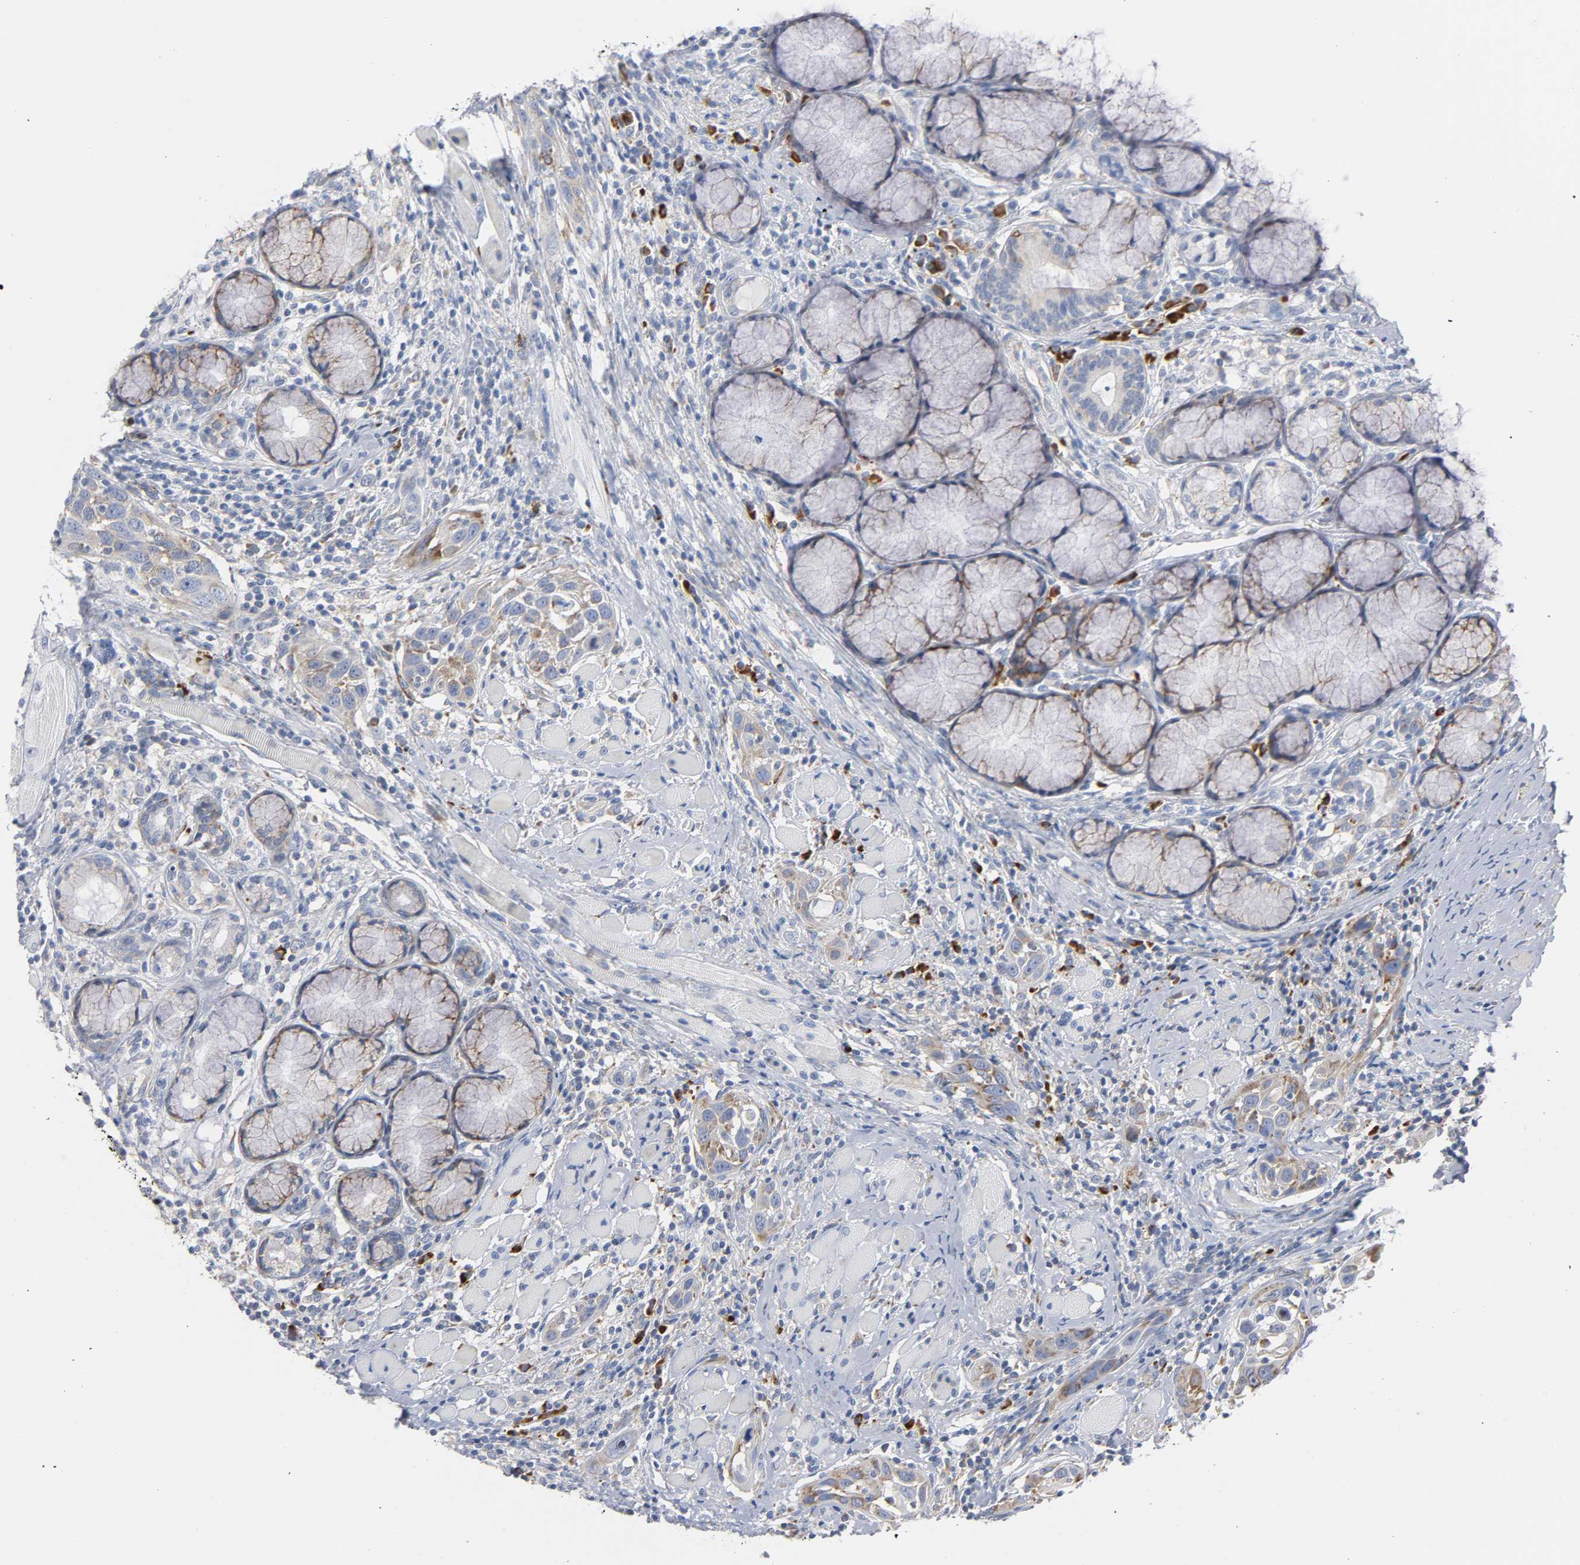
{"staining": {"intensity": "moderate", "quantity": ">75%", "location": "cytoplasmic/membranous"}, "tissue": "head and neck cancer", "cell_type": "Tumor cells", "image_type": "cancer", "snomed": [{"axis": "morphology", "description": "Squamous cell carcinoma, NOS"}, {"axis": "topography", "description": "Oral tissue"}, {"axis": "topography", "description": "Head-Neck"}], "caption": "Head and neck cancer (squamous cell carcinoma) tissue shows moderate cytoplasmic/membranous staining in about >75% of tumor cells", "gene": "REL", "patient": {"sex": "female", "age": 50}}